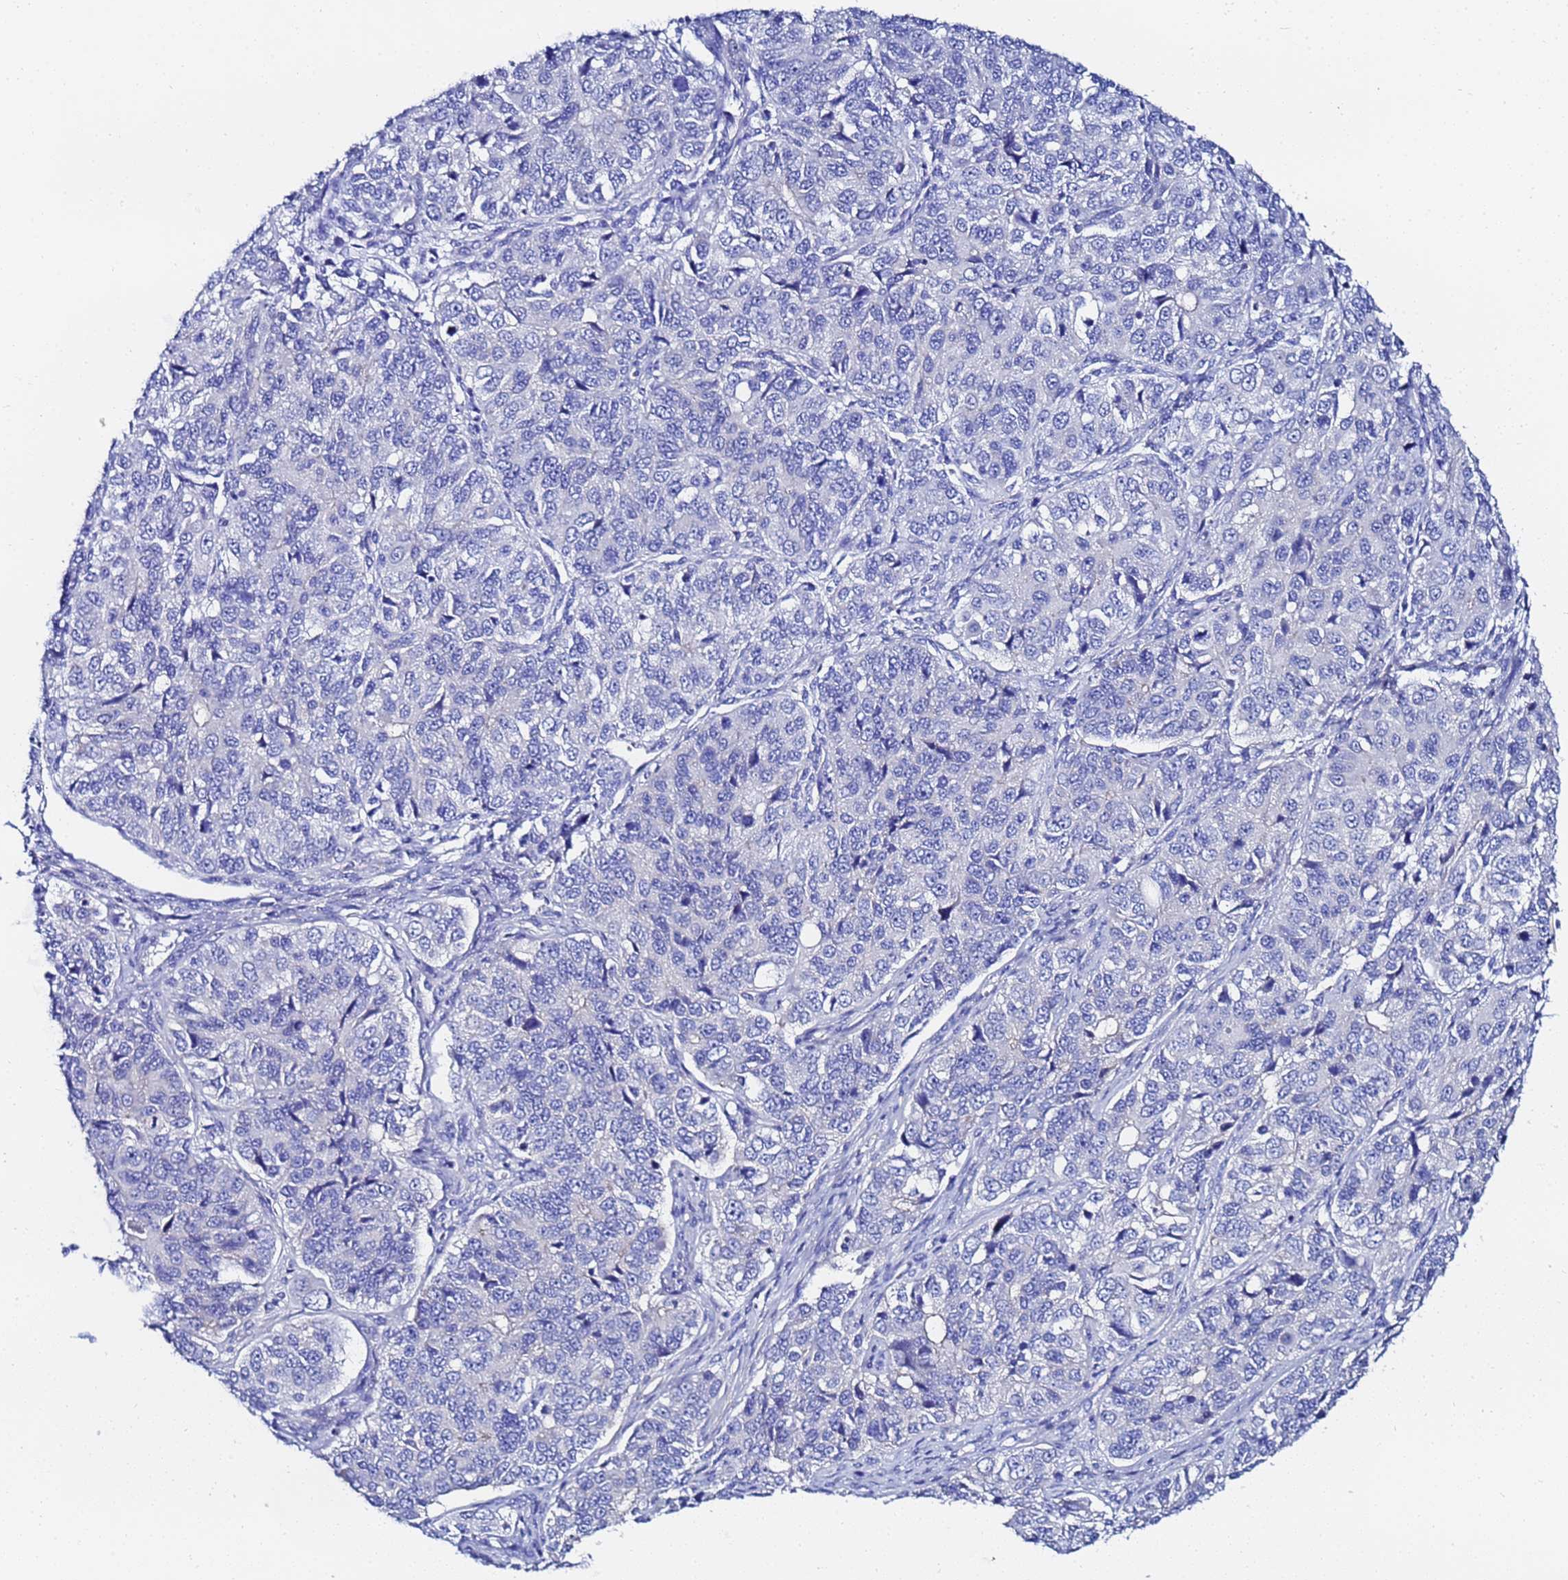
{"staining": {"intensity": "negative", "quantity": "none", "location": "none"}, "tissue": "ovarian cancer", "cell_type": "Tumor cells", "image_type": "cancer", "snomed": [{"axis": "morphology", "description": "Carcinoma, endometroid"}, {"axis": "topography", "description": "Ovary"}], "caption": "DAB immunohistochemical staining of ovarian endometroid carcinoma exhibits no significant expression in tumor cells.", "gene": "RAB39B", "patient": {"sex": "female", "age": 51}}